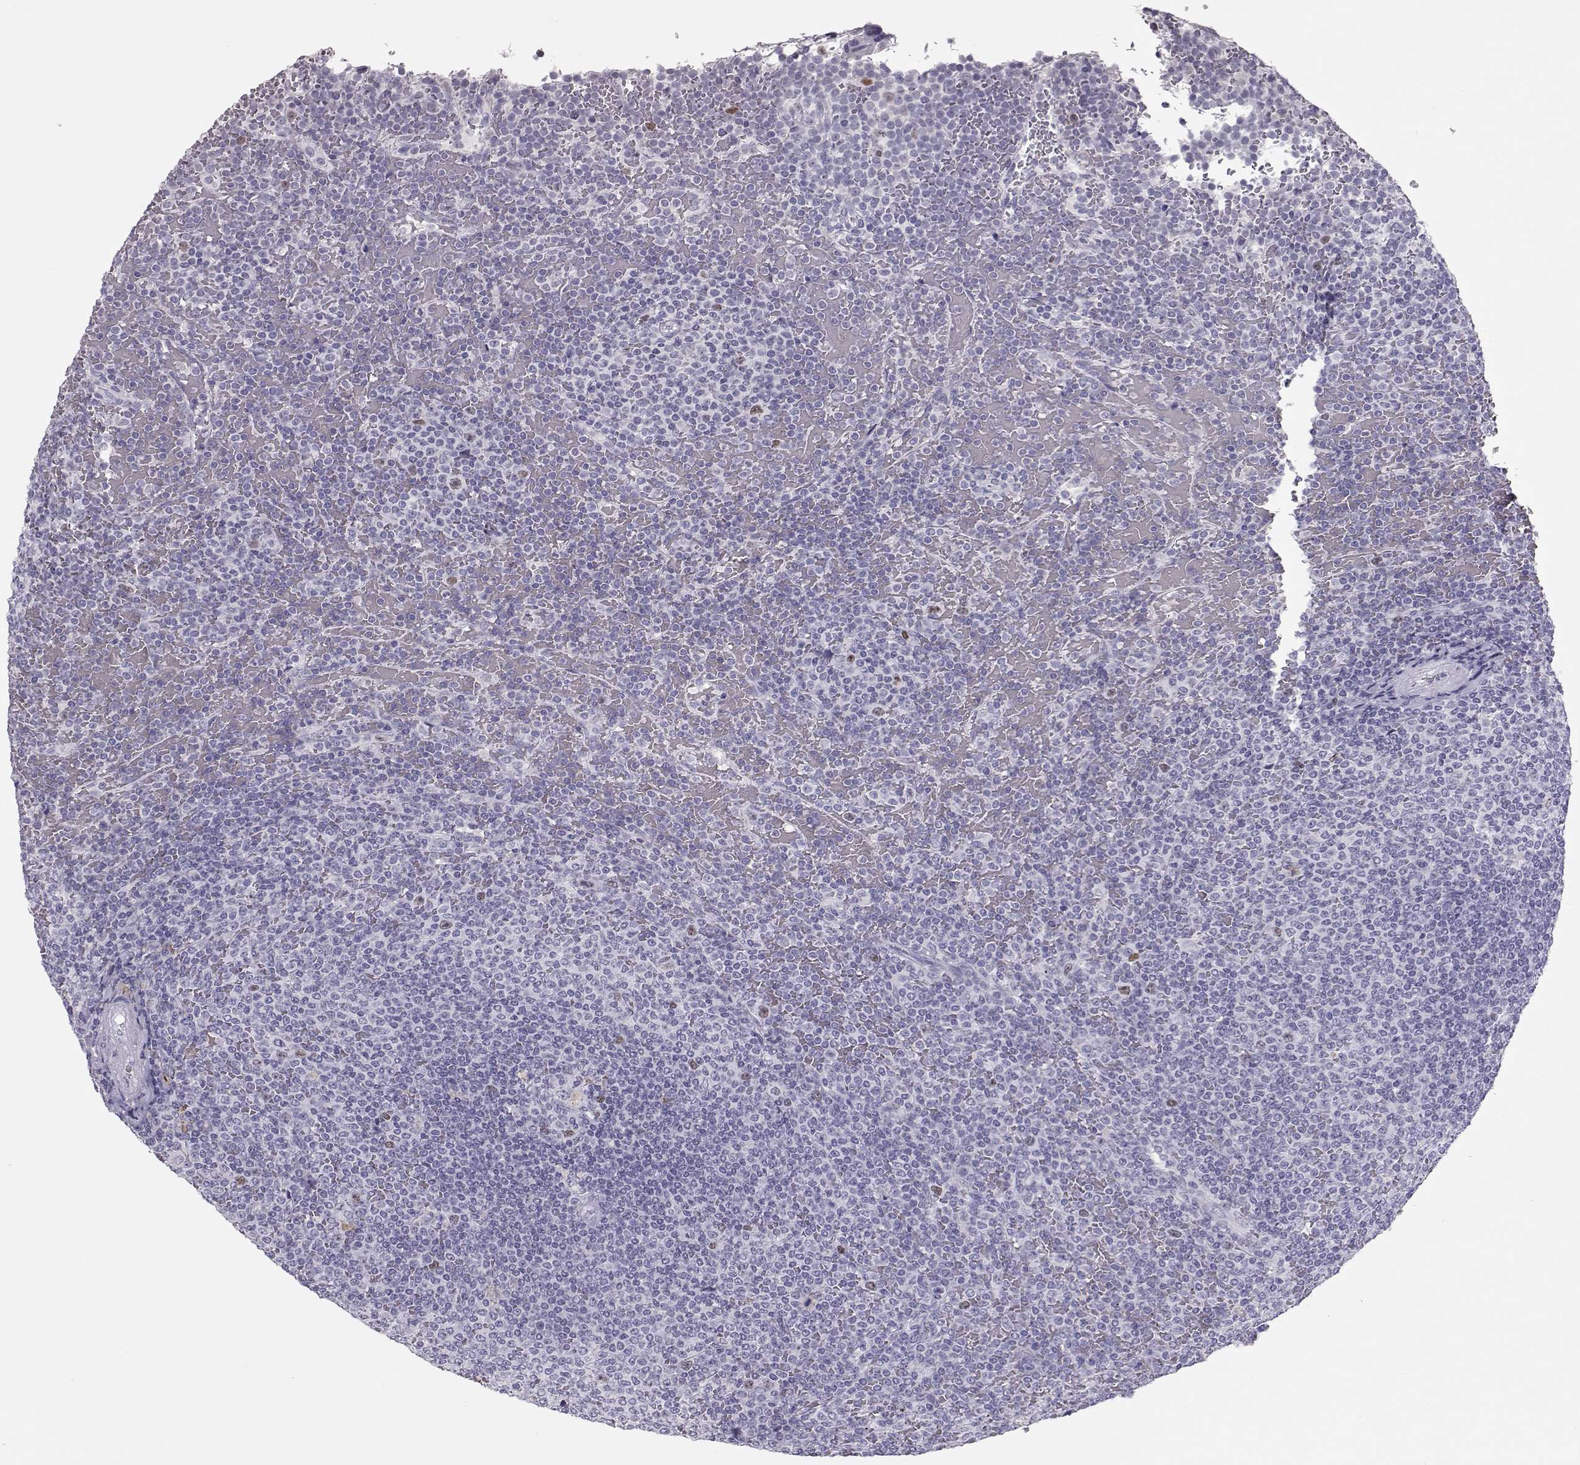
{"staining": {"intensity": "negative", "quantity": "none", "location": "none"}, "tissue": "lymphoma", "cell_type": "Tumor cells", "image_type": "cancer", "snomed": [{"axis": "morphology", "description": "Malignant lymphoma, non-Hodgkin's type, Low grade"}, {"axis": "topography", "description": "Spleen"}], "caption": "Micrograph shows no significant protein positivity in tumor cells of malignant lymphoma, non-Hodgkin's type (low-grade). The staining is performed using DAB brown chromogen with nuclei counter-stained in using hematoxylin.", "gene": "SGO1", "patient": {"sex": "female", "age": 77}}